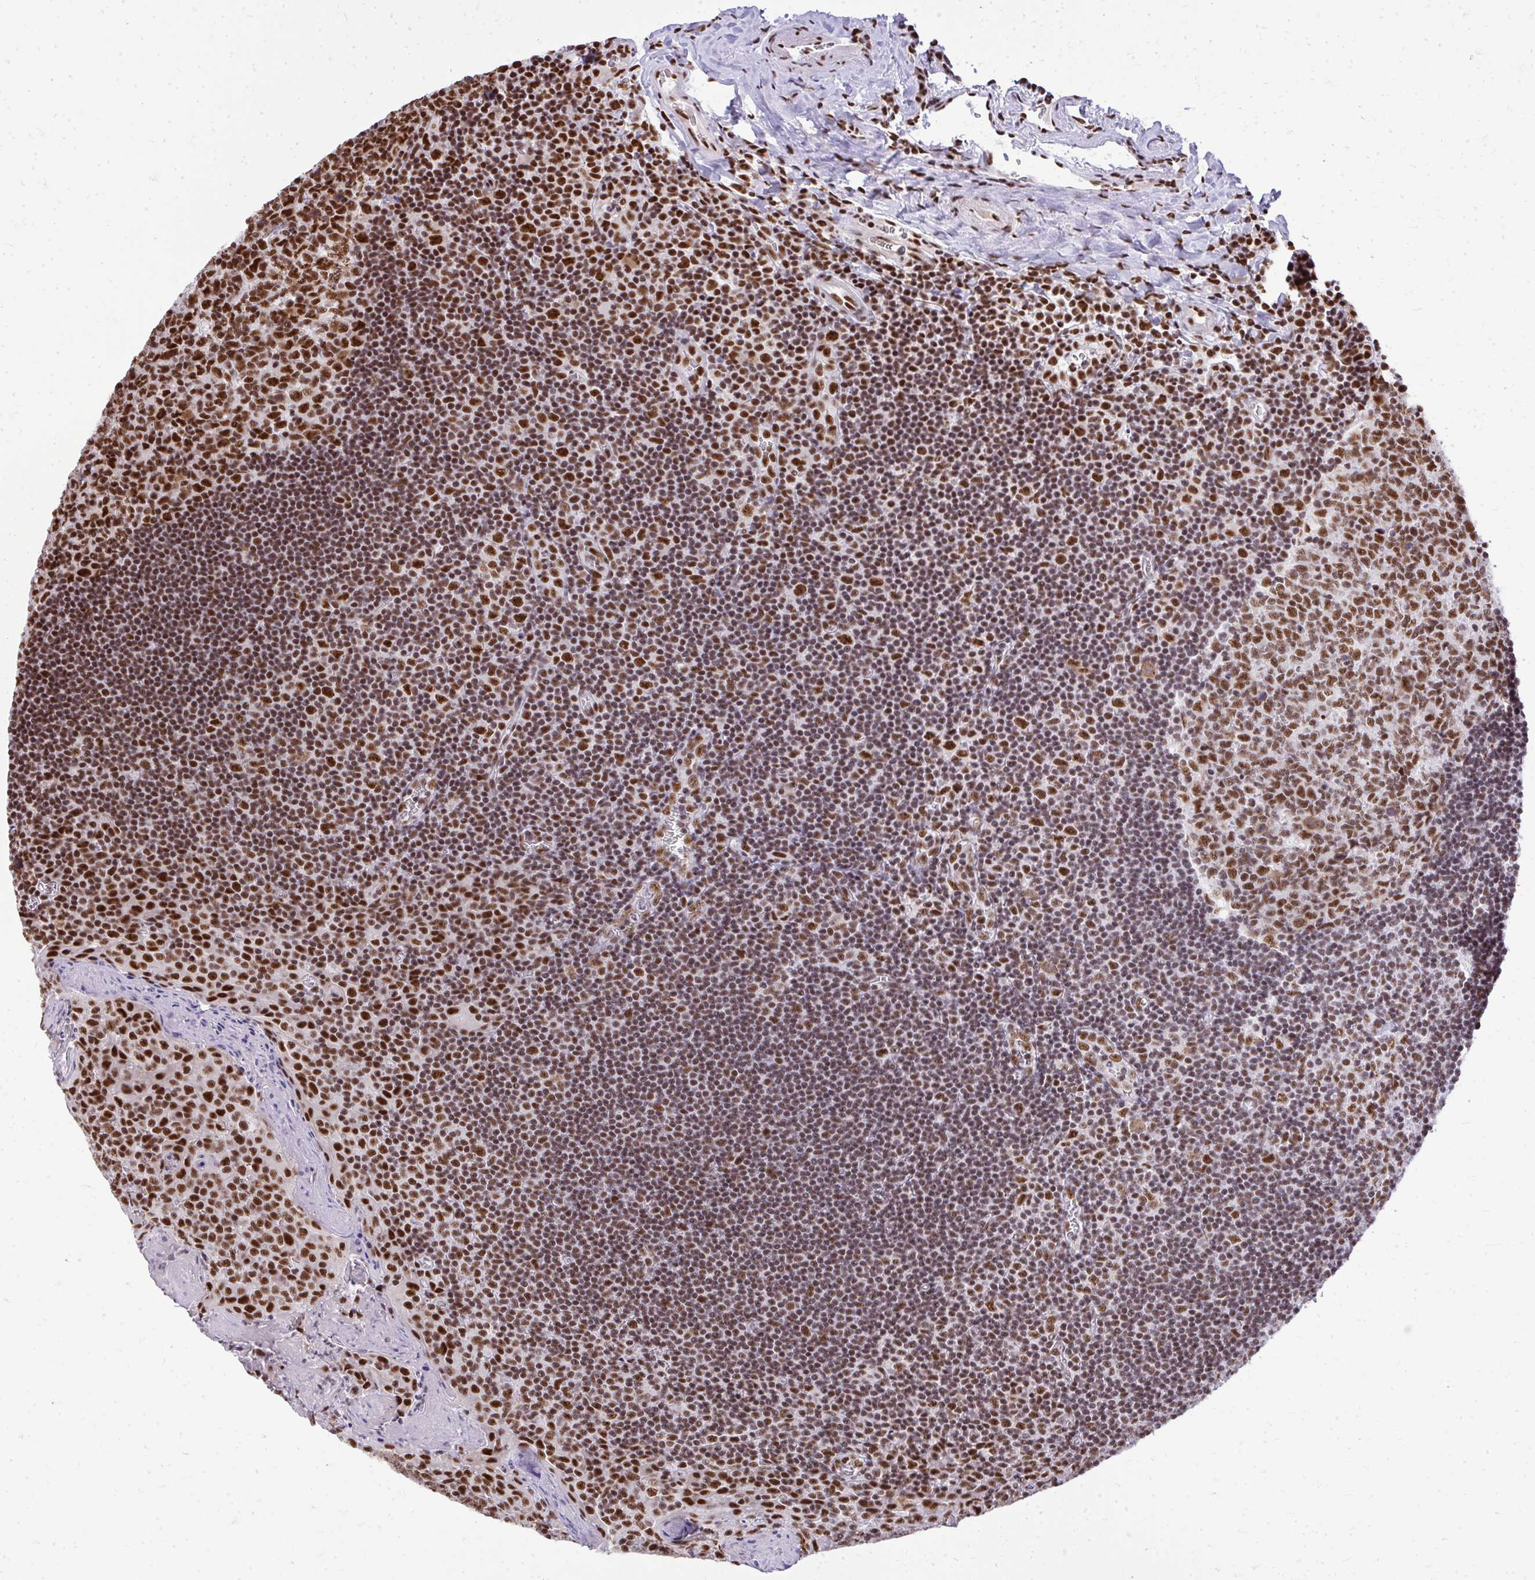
{"staining": {"intensity": "moderate", "quantity": ">75%", "location": "nuclear"}, "tissue": "tonsil", "cell_type": "Germinal center cells", "image_type": "normal", "snomed": [{"axis": "morphology", "description": "Normal tissue, NOS"}, {"axis": "morphology", "description": "Inflammation, NOS"}, {"axis": "topography", "description": "Tonsil"}], "caption": "Germinal center cells reveal medium levels of moderate nuclear positivity in approximately >75% of cells in normal human tonsil.", "gene": "PRPF19", "patient": {"sex": "female", "age": 31}}